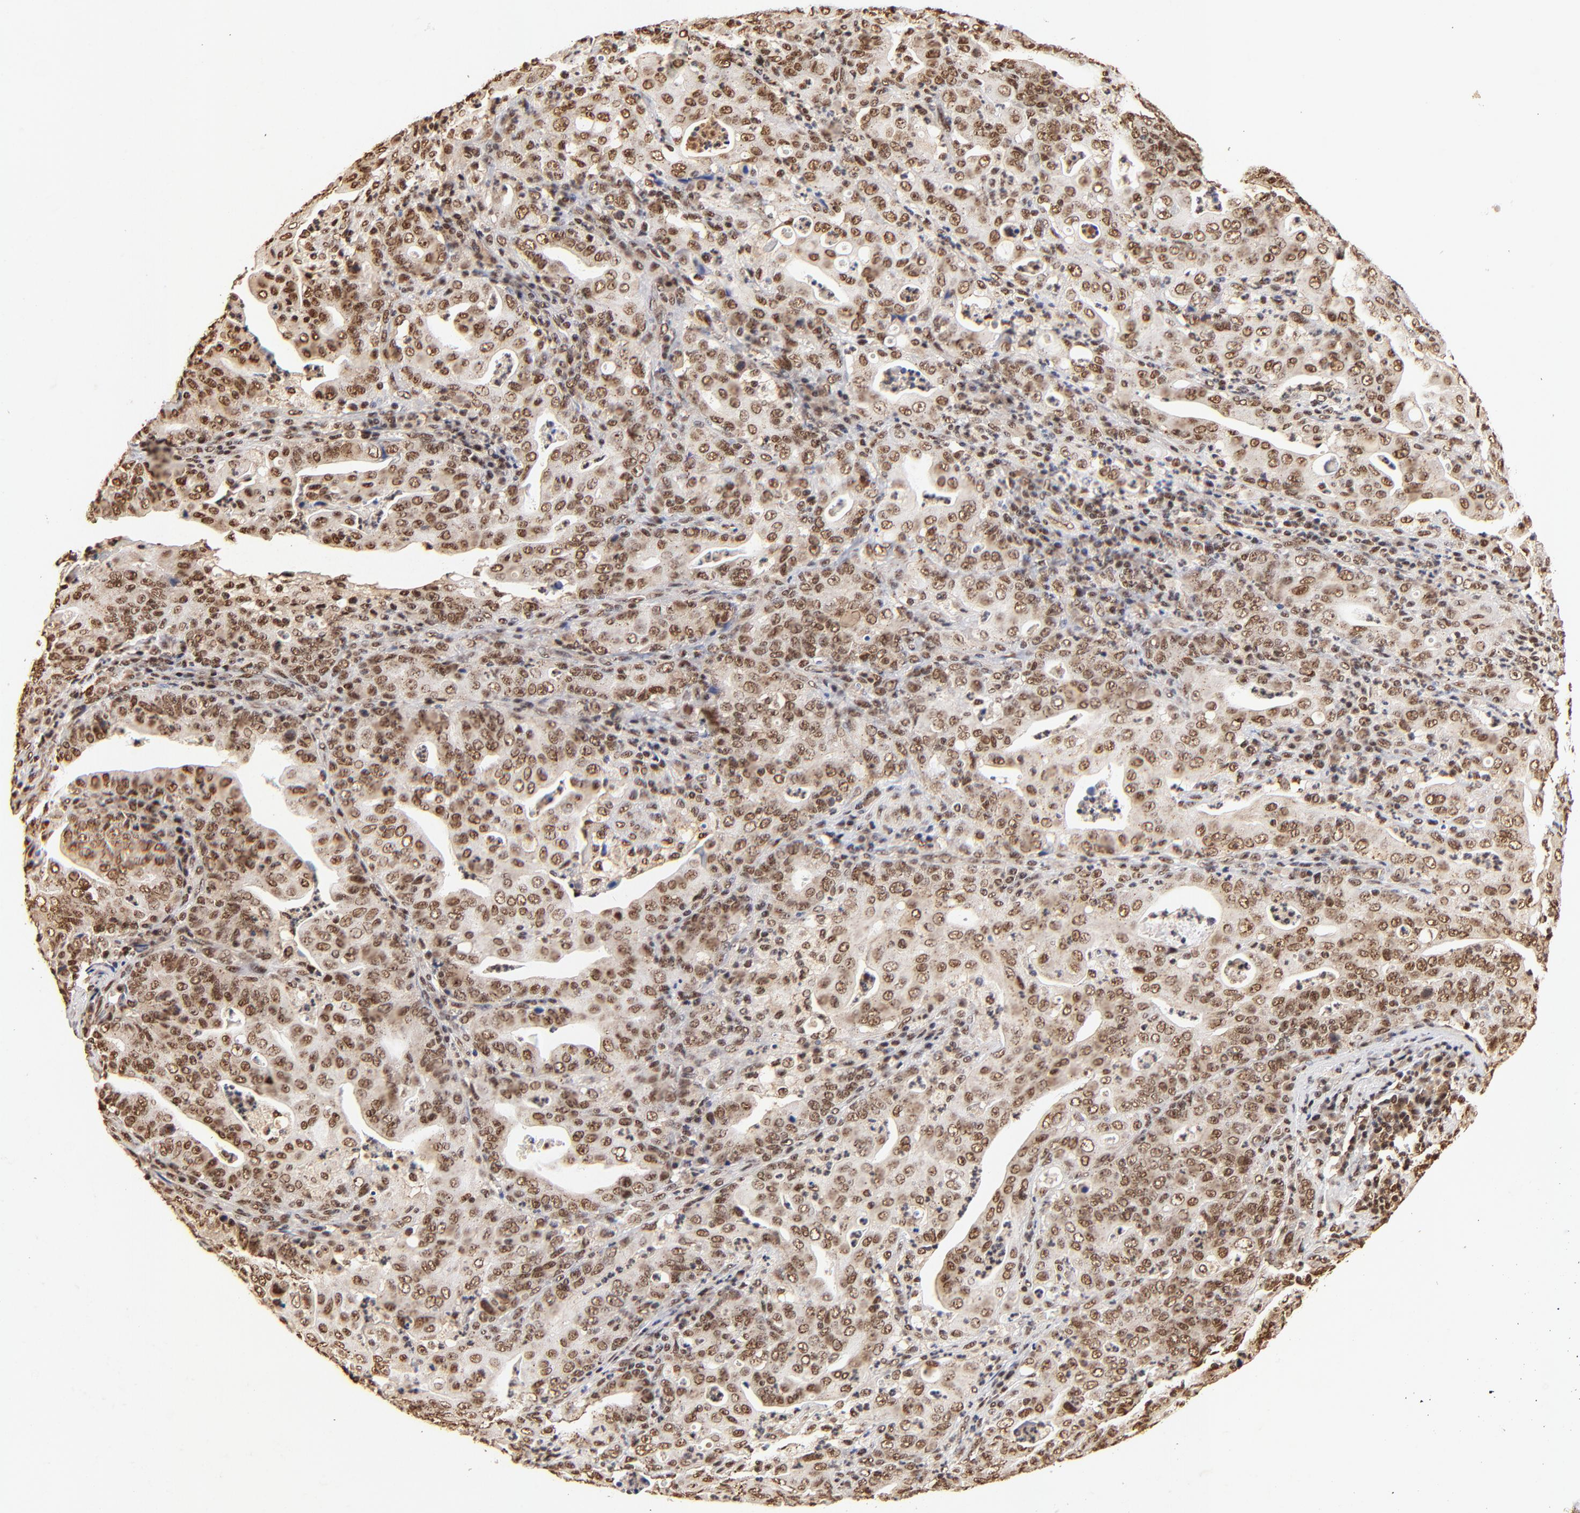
{"staining": {"intensity": "strong", "quantity": ">75%", "location": "cytoplasmic/membranous,nuclear"}, "tissue": "stomach cancer", "cell_type": "Tumor cells", "image_type": "cancer", "snomed": [{"axis": "morphology", "description": "Adenocarcinoma, NOS"}, {"axis": "topography", "description": "Stomach, upper"}], "caption": "A high amount of strong cytoplasmic/membranous and nuclear positivity is identified in approximately >75% of tumor cells in adenocarcinoma (stomach) tissue. (Stains: DAB in brown, nuclei in blue, Microscopy: brightfield microscopy at high magnification).", "gene": "MED12", "patient": {"sex": "female", "age": 50}}